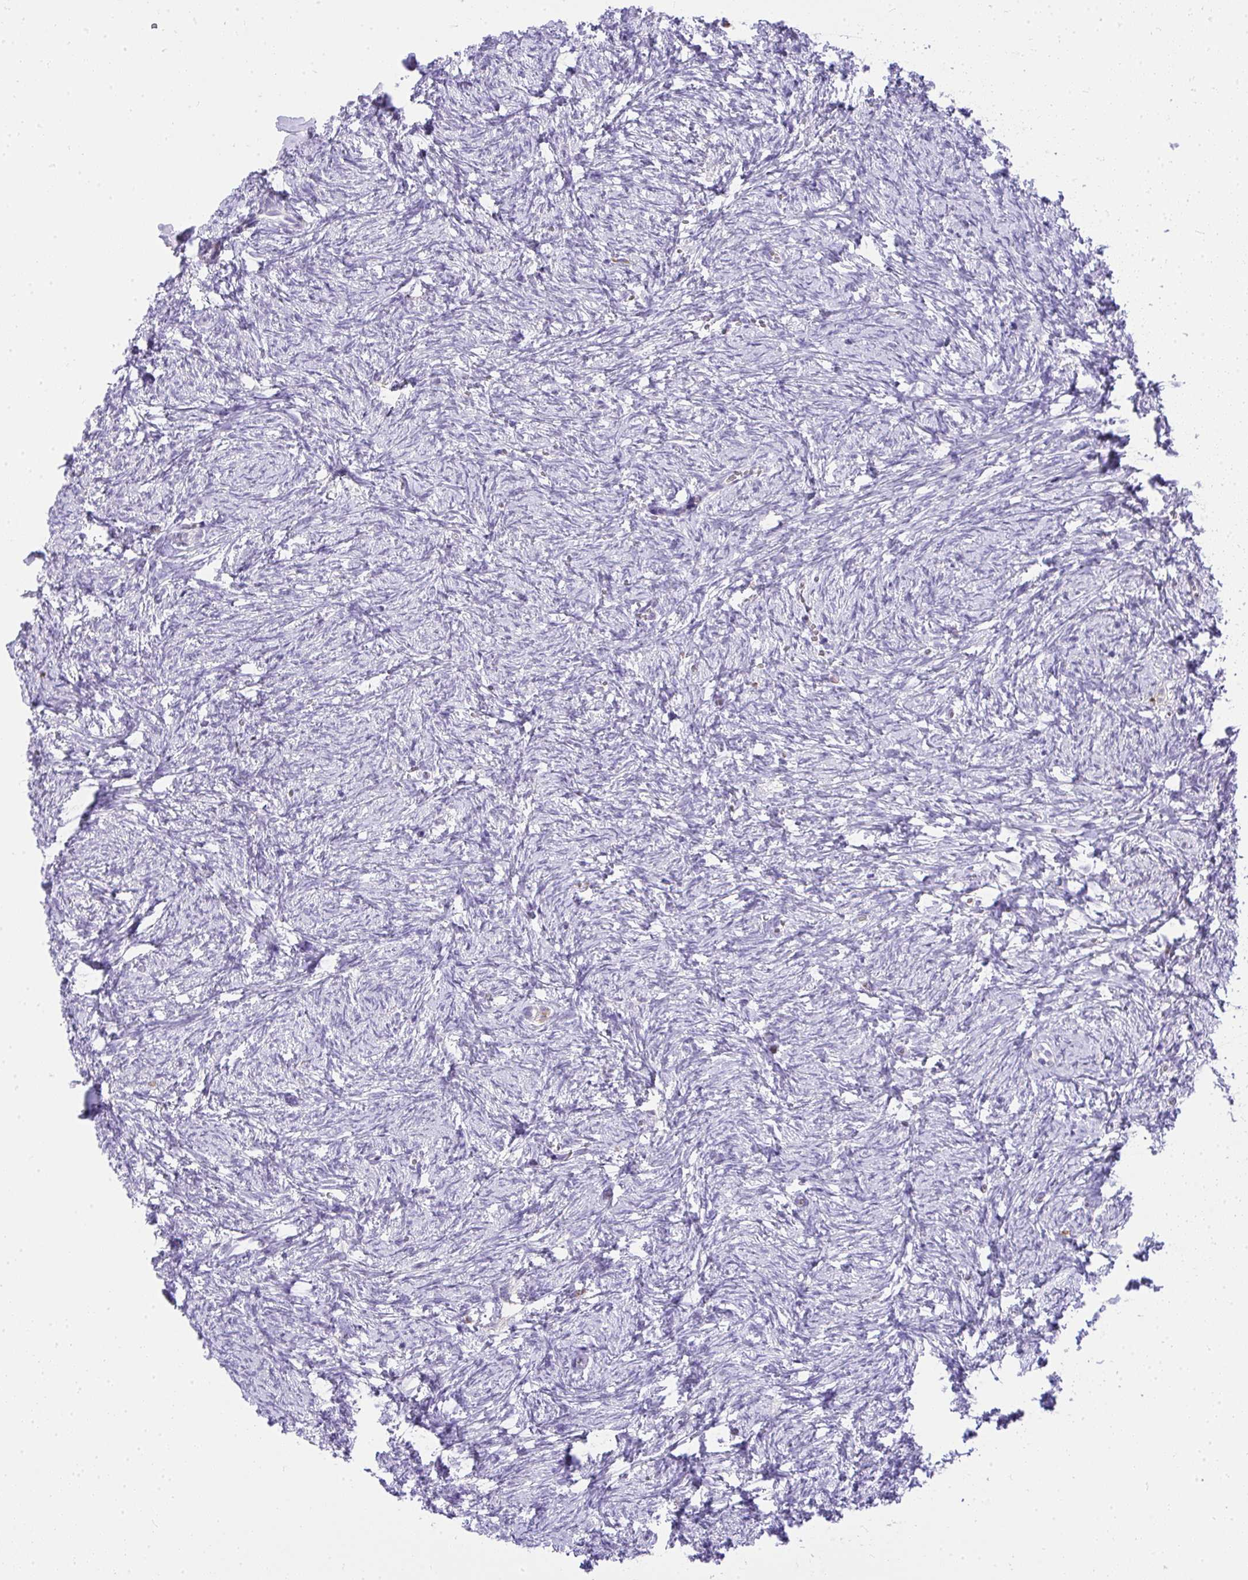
{"staining": {"intensity": "weak", "quantity": ">75%", "location": "cytoplasmic/membranous"}, "tissue": "ovary", "cell_type": "Follicle cells", "image_type": "normal", "snomed": [{"axis": "morphology", "description": "Normal tissue, NOS"}, {"axis": "topography", "description": "Ovary"}], "caption": "Protein analysis of normal ovary displays weak cytoplasmic/membranous staining in about >75% of follicle cells.", "gene": "ADRA2C", "patient": {"sex": "female", "age": 41}}